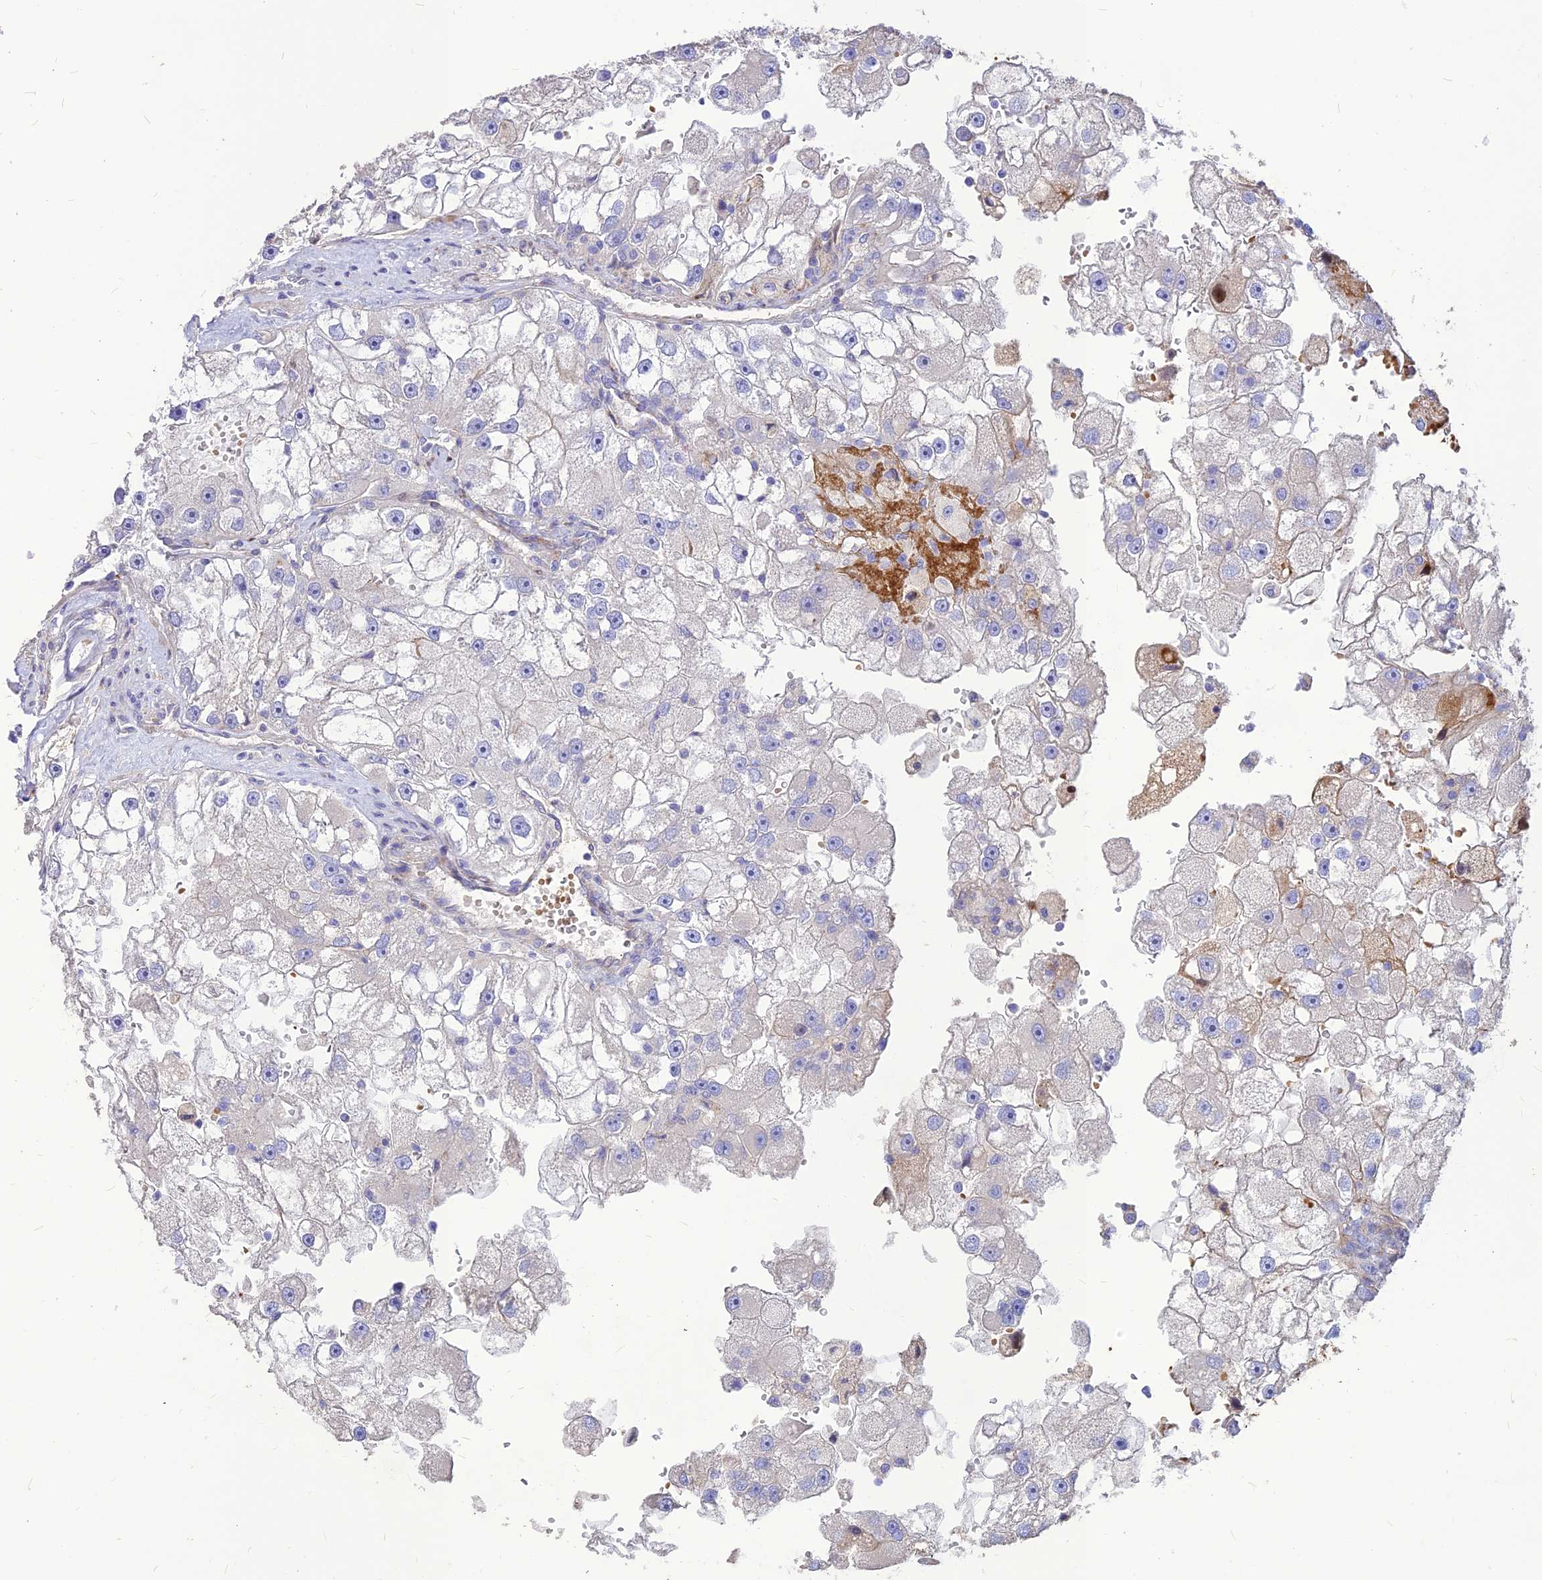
{"staining": {"intensity": "negative", "quantity": "none", "location": "none"}, "tissue": "renal cancer", "cell_type": "Tumor cells", "image_type": "cancer", "snomed": [{"axis": "morphology", "description": "Adenocarcinoma, NOS"}, {"axis": "topography", "description": "Kidney"}], "caption": "The micrograph displays no staining of tumor cells in renal cancer.", "gene": "RIMOC1", "patient": {"sex": "male", "age": 63}}